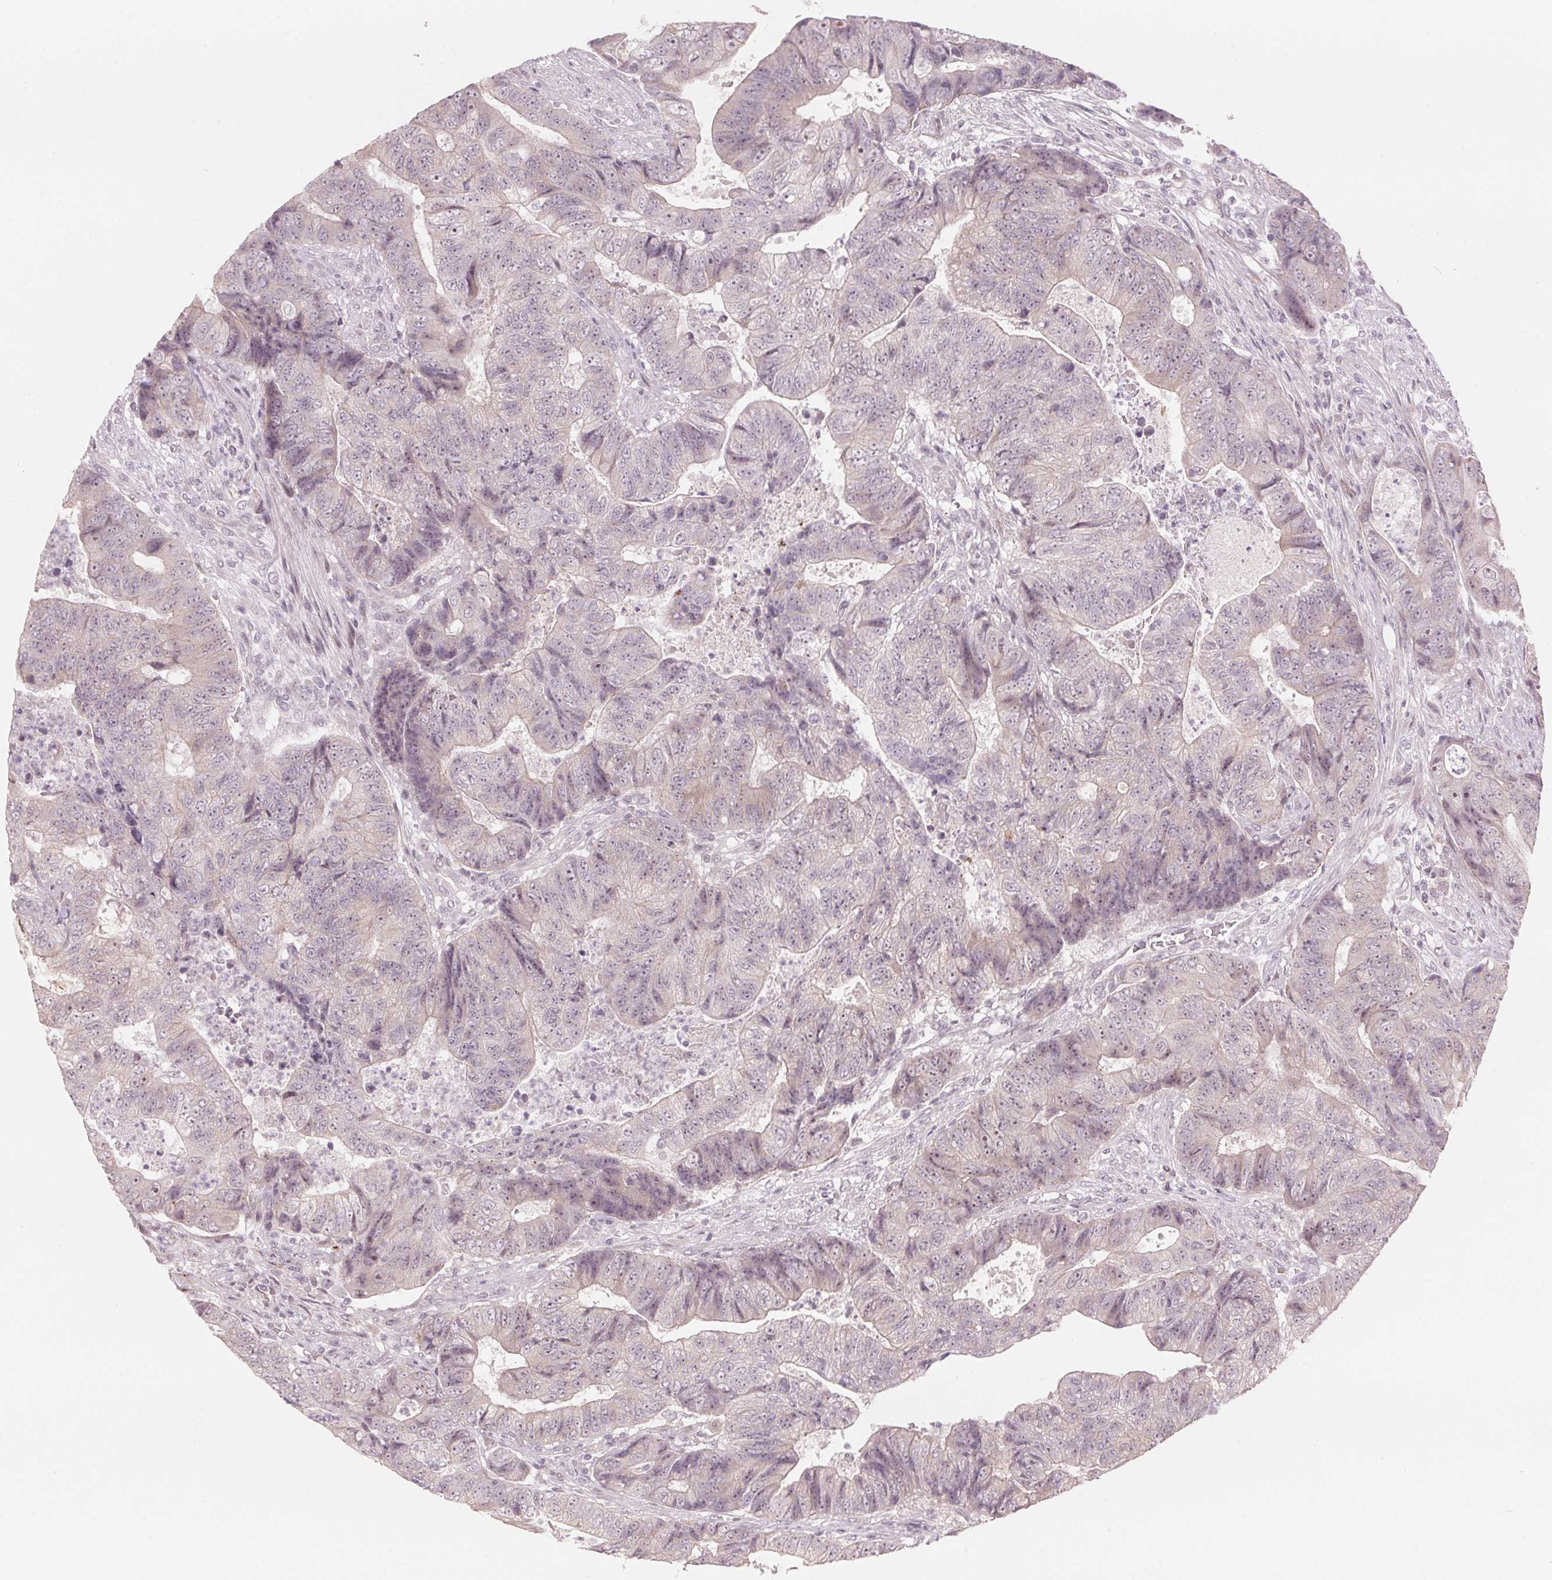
{"staining": {"intensity": "moderate", "quantity": "<25%", "location": "cytoplasmic/membranous"}, "tissue": "colorectal cancer", "cell_type": "Tumor cells", "image_type": "cancer", "snomed": [{"axis": "morphology", "description": "Normal tissue, NOS"}, {"axis": "morphology", "description": "Adenocarcinoma, NOS"}, {"axis": "topography", "description": "Colon"}], "caption": "IHC (DAB (3,3'-diaminobenzidine)) staining of human colorectal adenocarcinoma displays moderate cytoplasmic/membranous protein expression in approximately <25% of tumor cells.", "gene": "TMED6", "patient": {"sex": "female", "age": 48}}